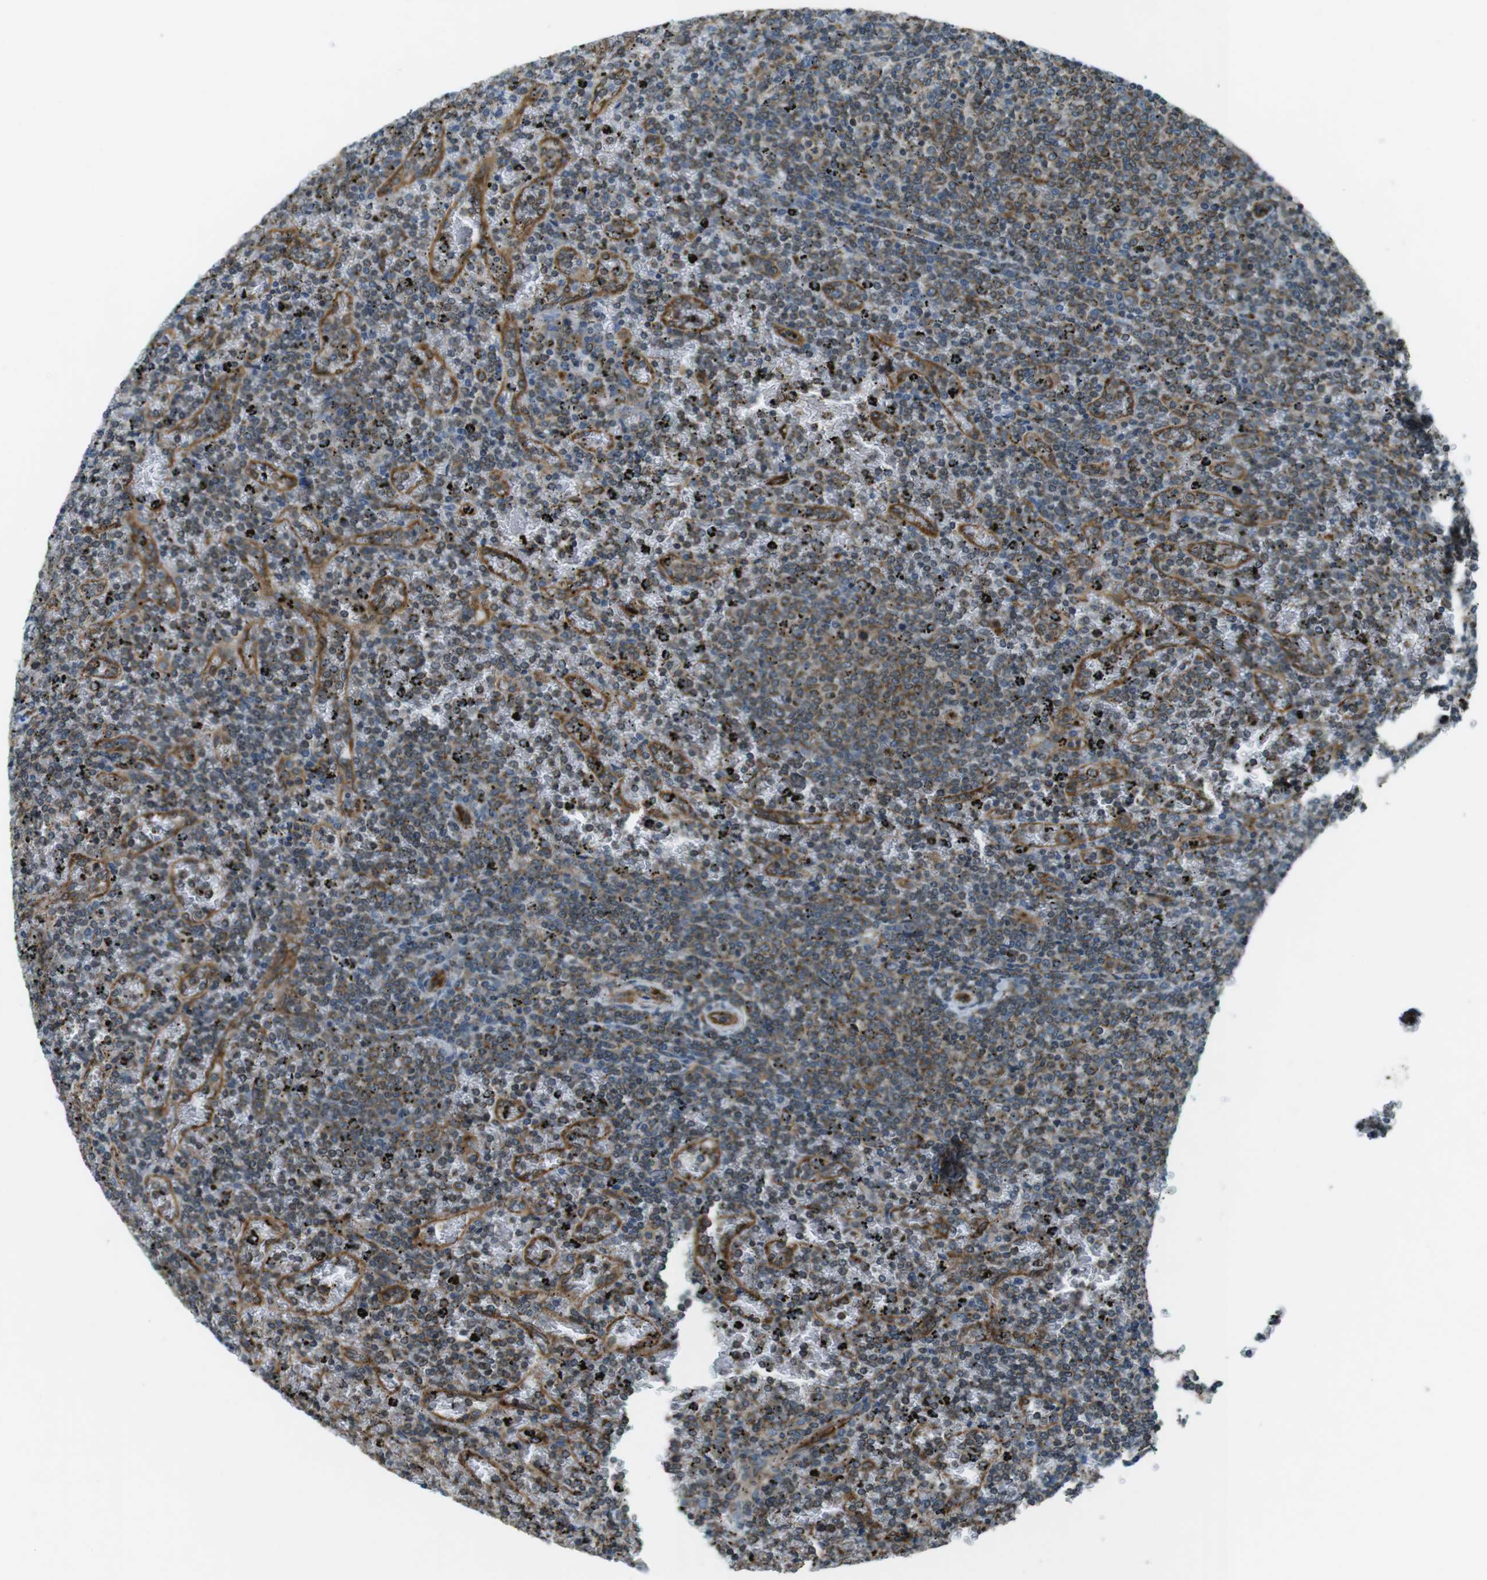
{"staining": {"intensity": "moderate", "quantity": "25%-75%", "location": "cytoplasmic/membranous"}, "tissue": "lymphoma", "cell_type": "Tumor cells", "image_type": "cancer", "snomed": [{"axis": "morphology", "description": "Malignant lymphoma, non-Hodgkin's type, Low grade"}, {"axis": "topography", "description": "Spleen"}], "caption": "Human lymphoma stained for a protein (brown) exhibits moderate cytoplasmic/membranous positive positivity in about 25%-75% of tumor cells.", "gene": "KTN1", "patient": {"sex": "female", "age": 77}}